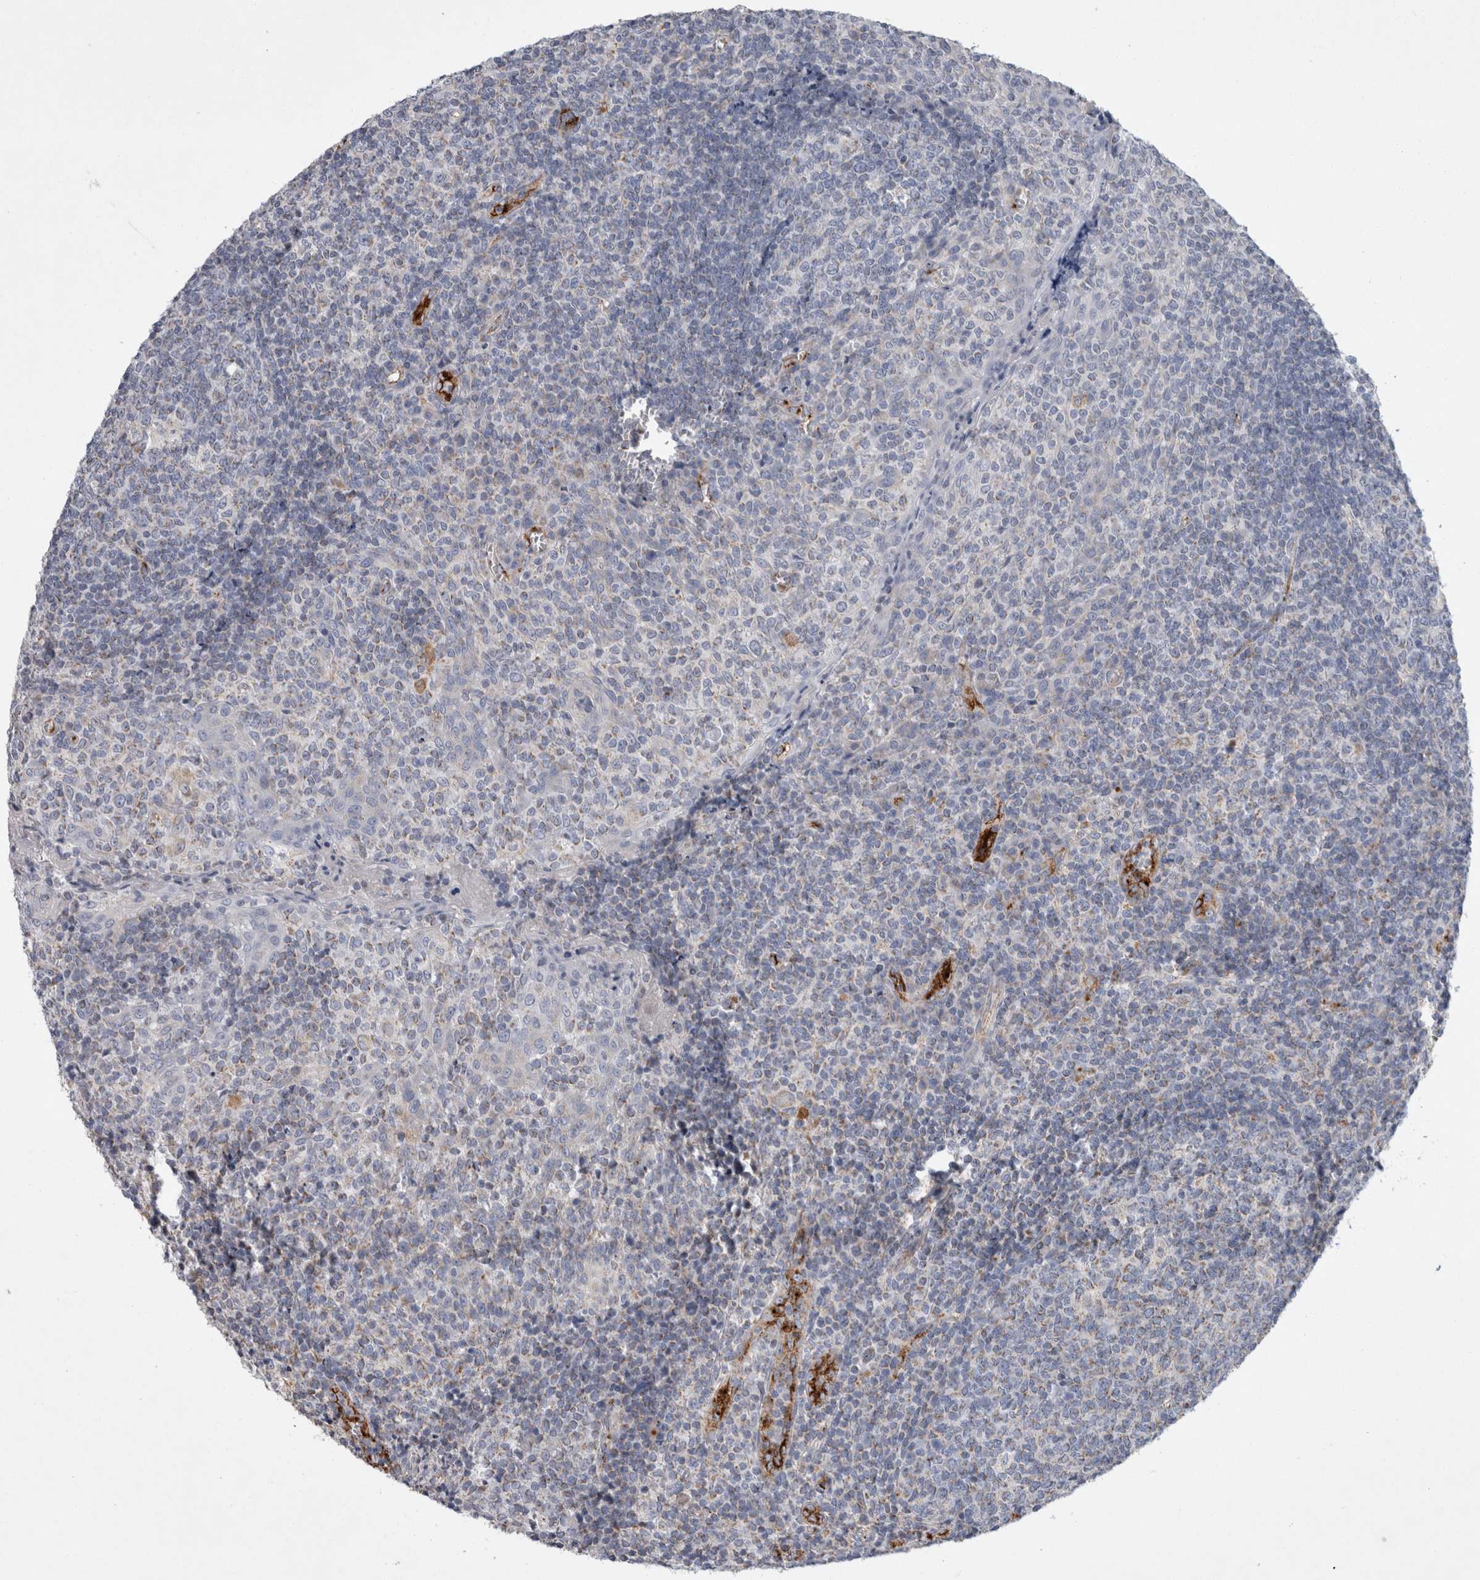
{"staining": {"intensity": "weak", "quantity": "25%-75%", "location": "cytoplasmic/membranous"}, "tissue": "tonsil", "cell_type": "Germinal center cells", "image_type": "normal", "snomed": [{"axis": "morphology", "description": "Normal tissue, NOS"}, {"axis": "topography", "description": "Tonsil"}], "caption": "Human tonsil stained for a protein (brown) demonstrates weak cytoplasmic/membranous positive positivity in approximately 25%-75% of germinal center cells.", "gene": "IARS2", "patient": {"sex": "female", "age": 19}}